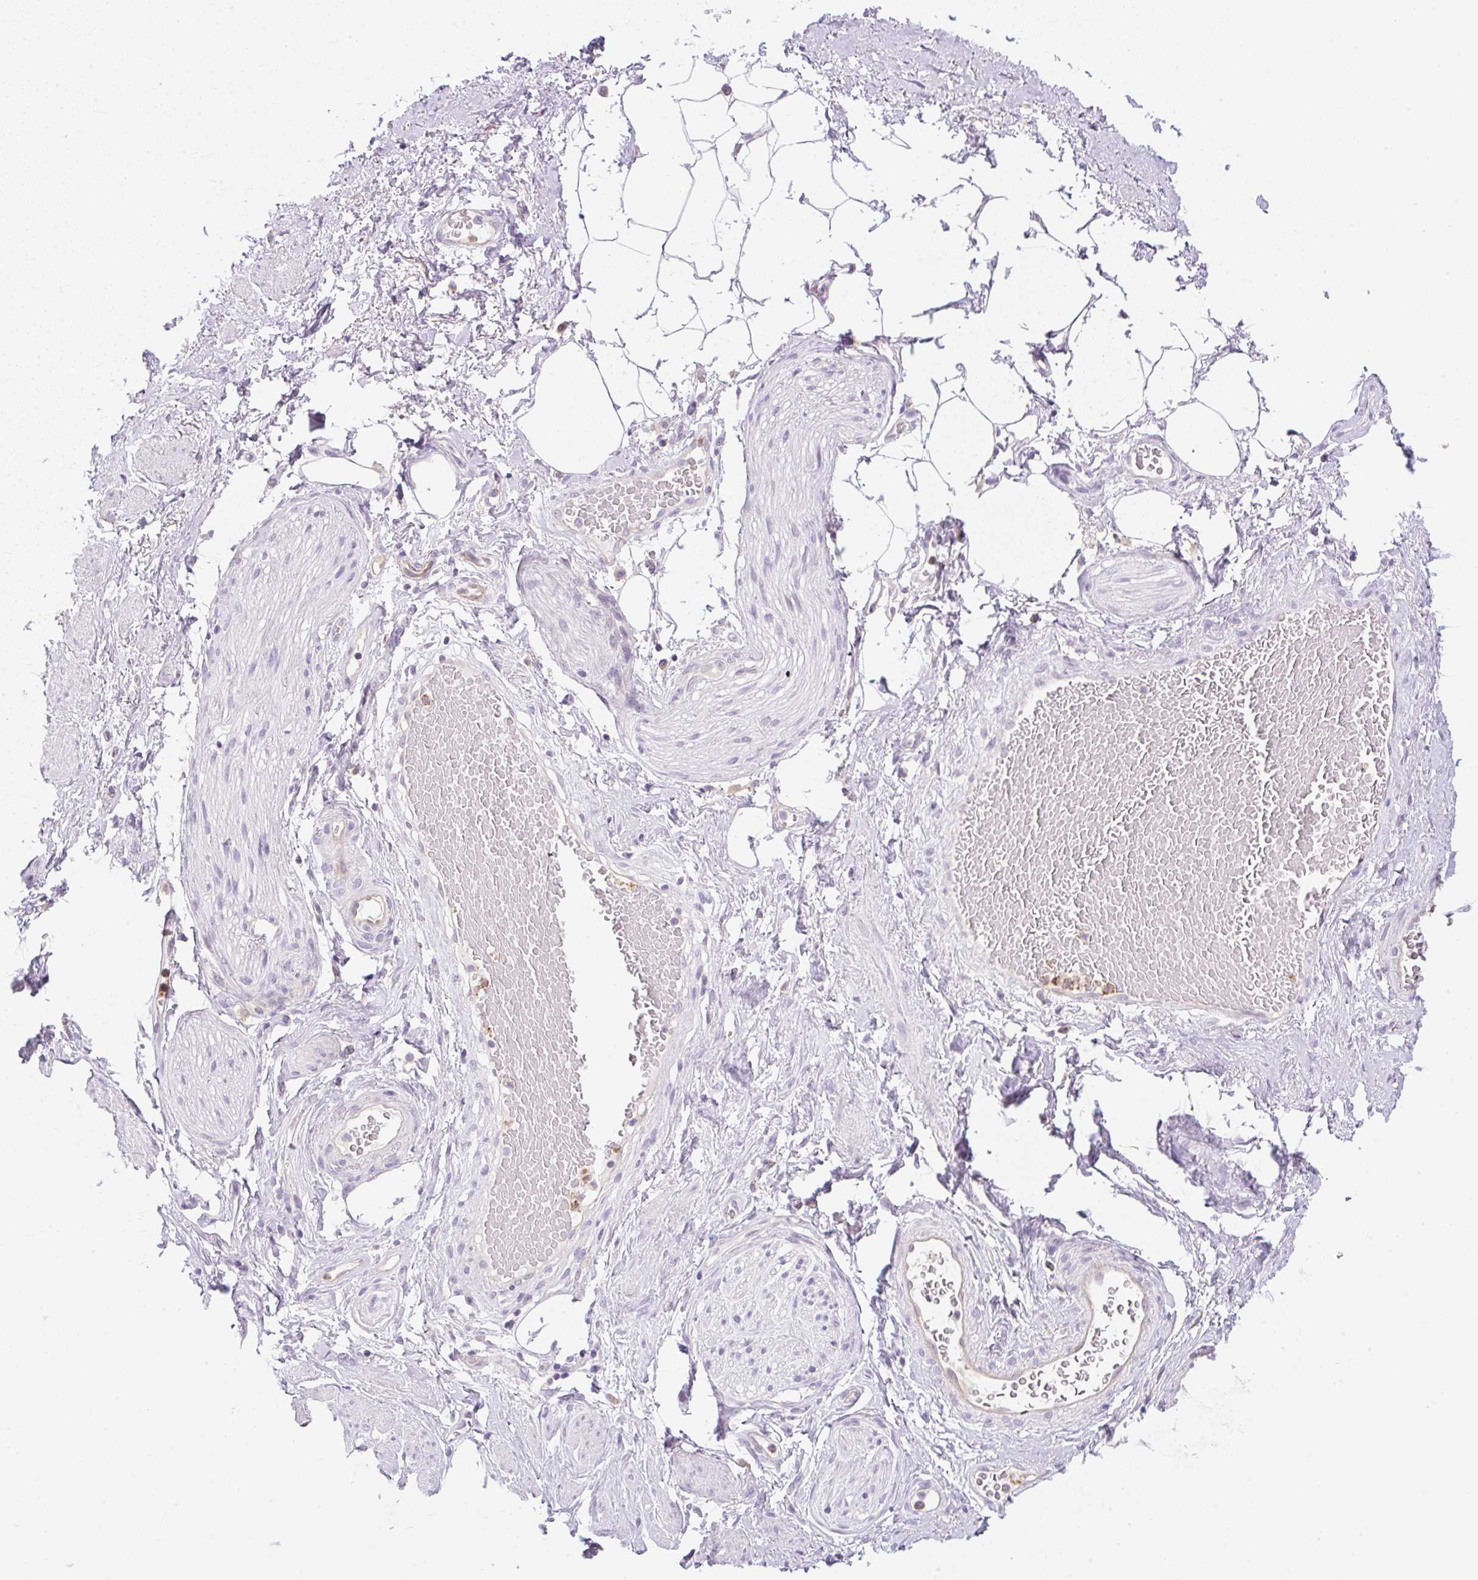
{"staining": {"intensity": "negative", "quantity": "none", "location": "none"}, "tissue": "adipose tissue", "cell_type": "Adipocytes", "image_type": "normal", "snomed": [{"axis": "morphology", "description": "Normal tissue, NOS"}, {"axis": "topography", "description": "Vagina"}, {"axis": "topography", "description": "Peripheral nerve tissue"}], "caption": "Immunohistochemistry image of unremarkable human adipose tissue stained for a protein (brown), which reveals no expression in adipocytes.", "gene": "OMA1", "patient": {"sex": "female", "age": 71}}